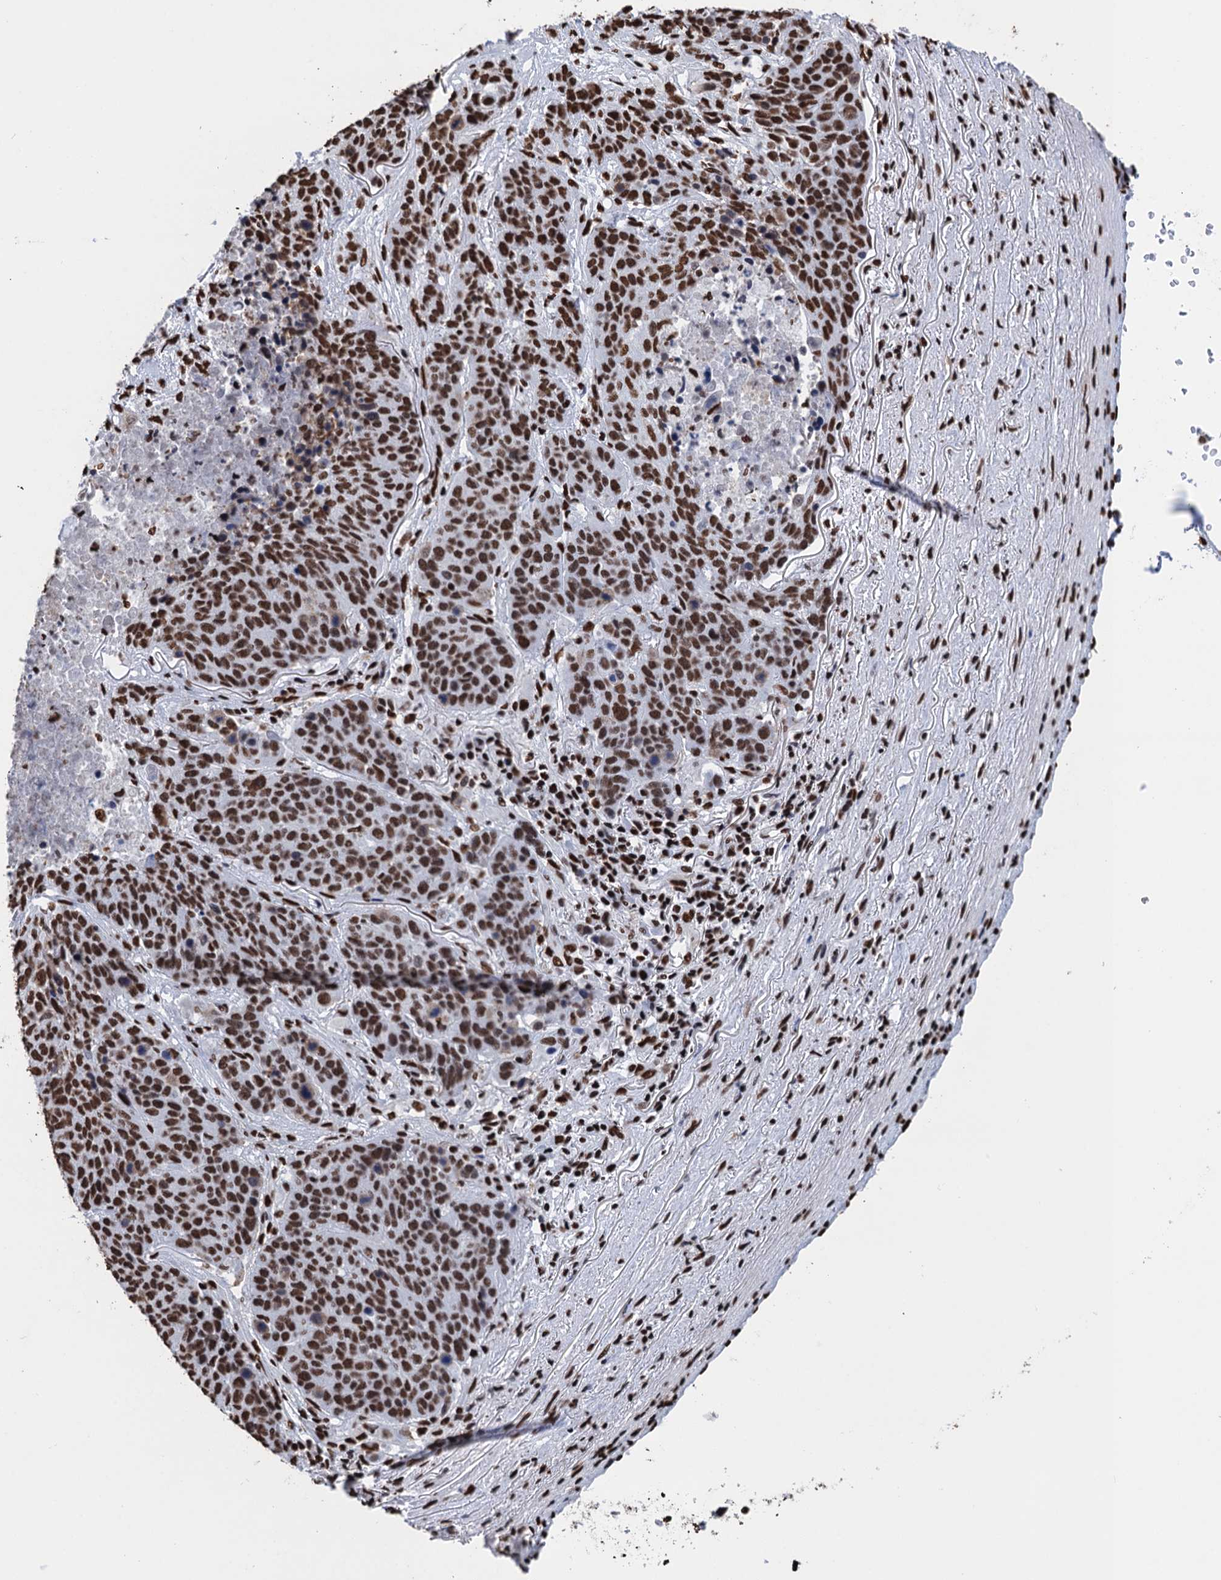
{"staining": {"intensity": "strong", "quantity": ">75%", "location": "nuclear"}, "tissue": "lung cancer", "cell_type": "Tumor cells", "image_type": "cancer", "snomed": [{"axis": "morphology", "description": "Normal tissue, NOS"}, {"axis": "morphology", "description": "Squamous cell carcinoma, NOS"}, {"axis": "topography", "description": "Lymph node"}, {"axis": "topography", "description": "Lung"}], "caption": "Tumor cells display high levels of strong nuclear staining in approximately >75% of cells in lung squamous cell carcinoma.", "gene": "UBA2", "patient": {"sex": "male", "age": 66}}